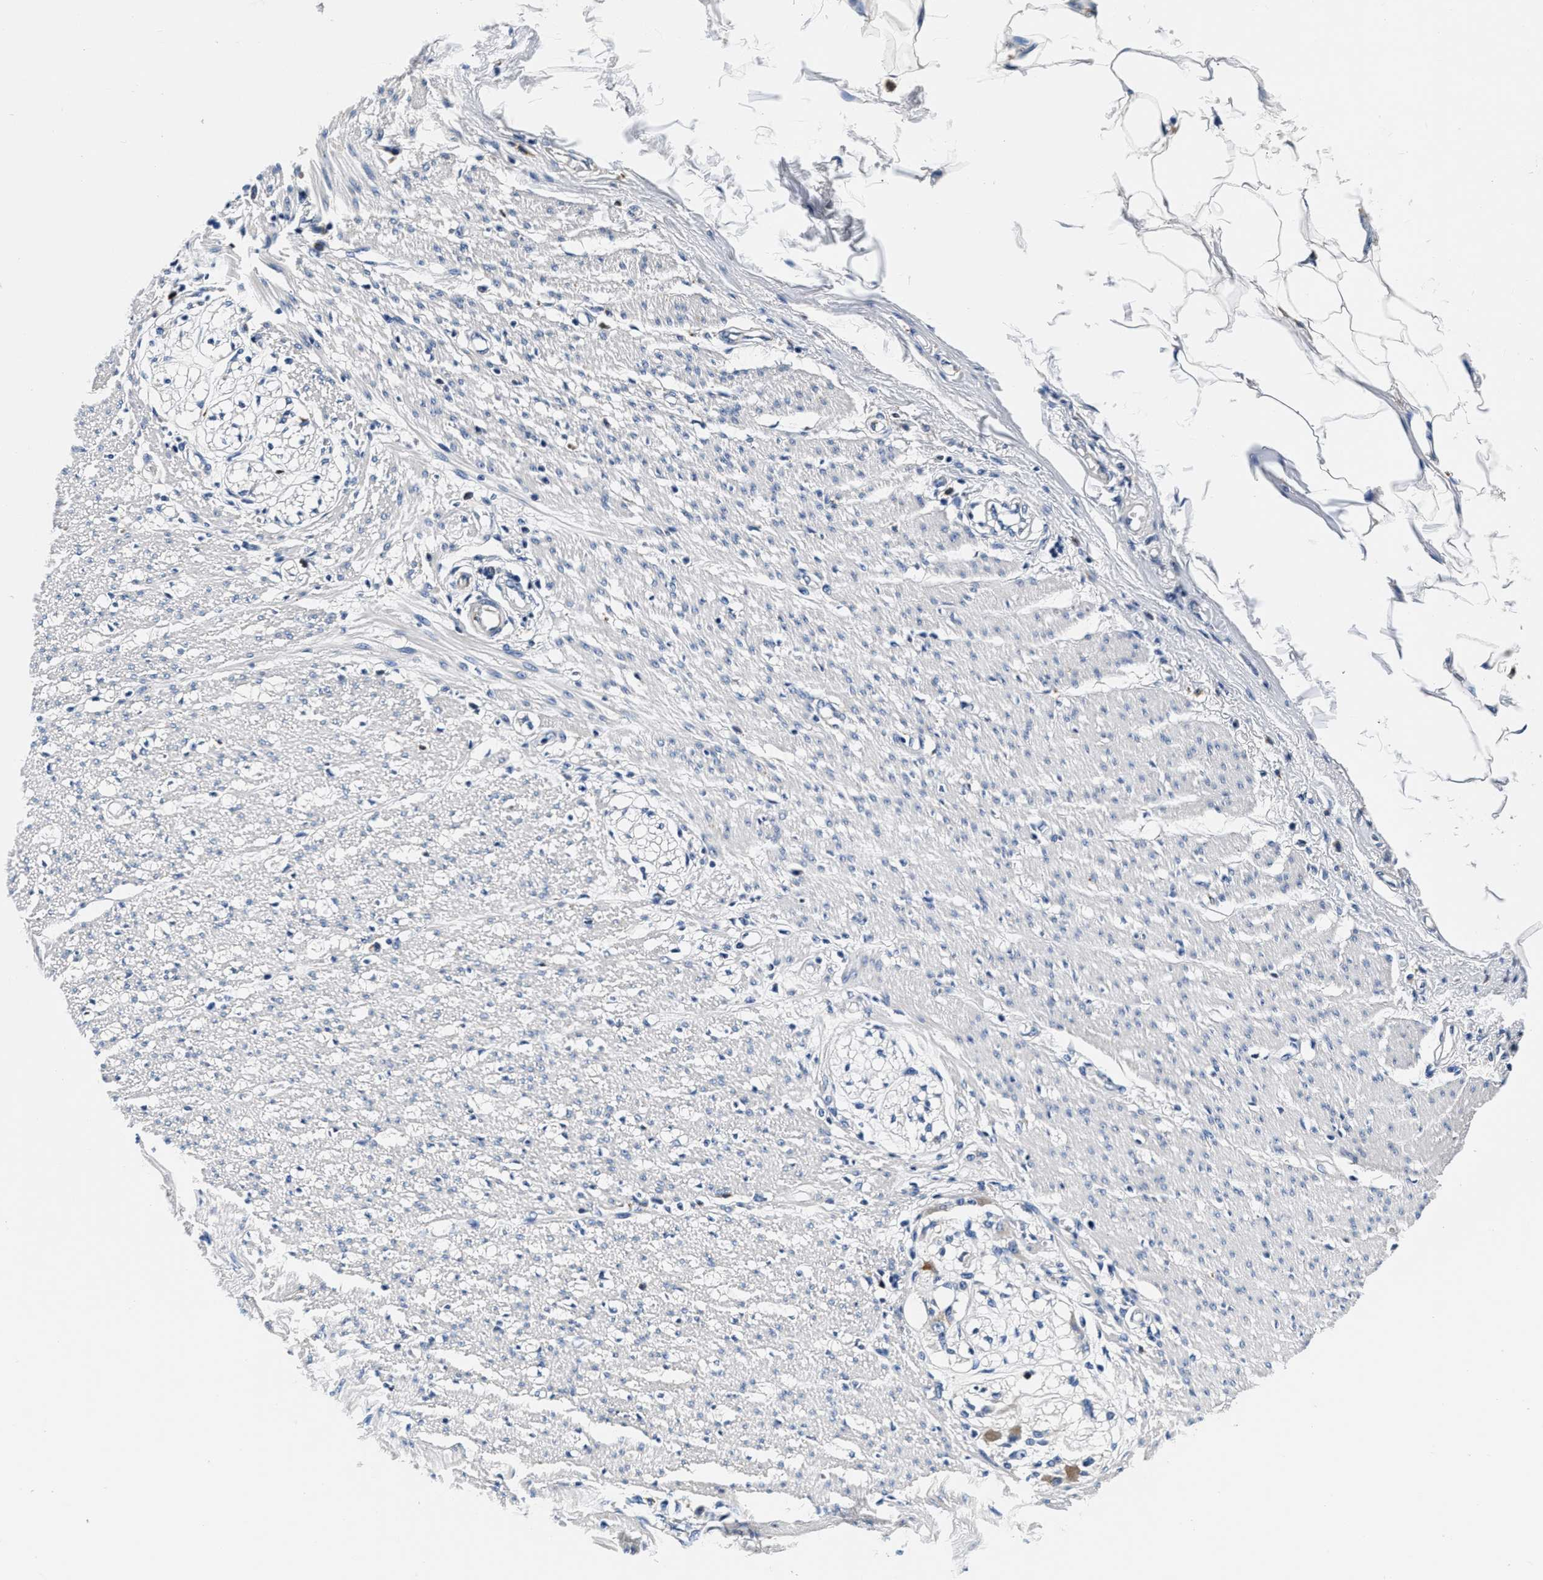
{"staining": {"intensity": "negative", "quantity": "none", "location": "none"}, "tissue": "smooth muscle", "cell_type": "Smooth muscle cells", "image_type": "normal", "snomed": [{"axis": "morphology", "description": "Normal tissue, NOS"}, {"axis": "morphology", "description": "Adenocarcinoma, NOS"}, {"axis": "topography", "description": "Colon"}, {"axis": "topography", "description": "Peripheral nerve tissue"}], "caption": "An immunohistochemistry (IHC) photomicrograph of normal smooth muscle is shown. There is no staining in smooth muscle cells of smooth muscle. The staining is performed using DAB (3,3'-diaminobenzidine) brown chromogen with nuclei counter-stained in using hematoxylin.", "gene": "GRN", "patient": {"sex": "male", "age": 14}}